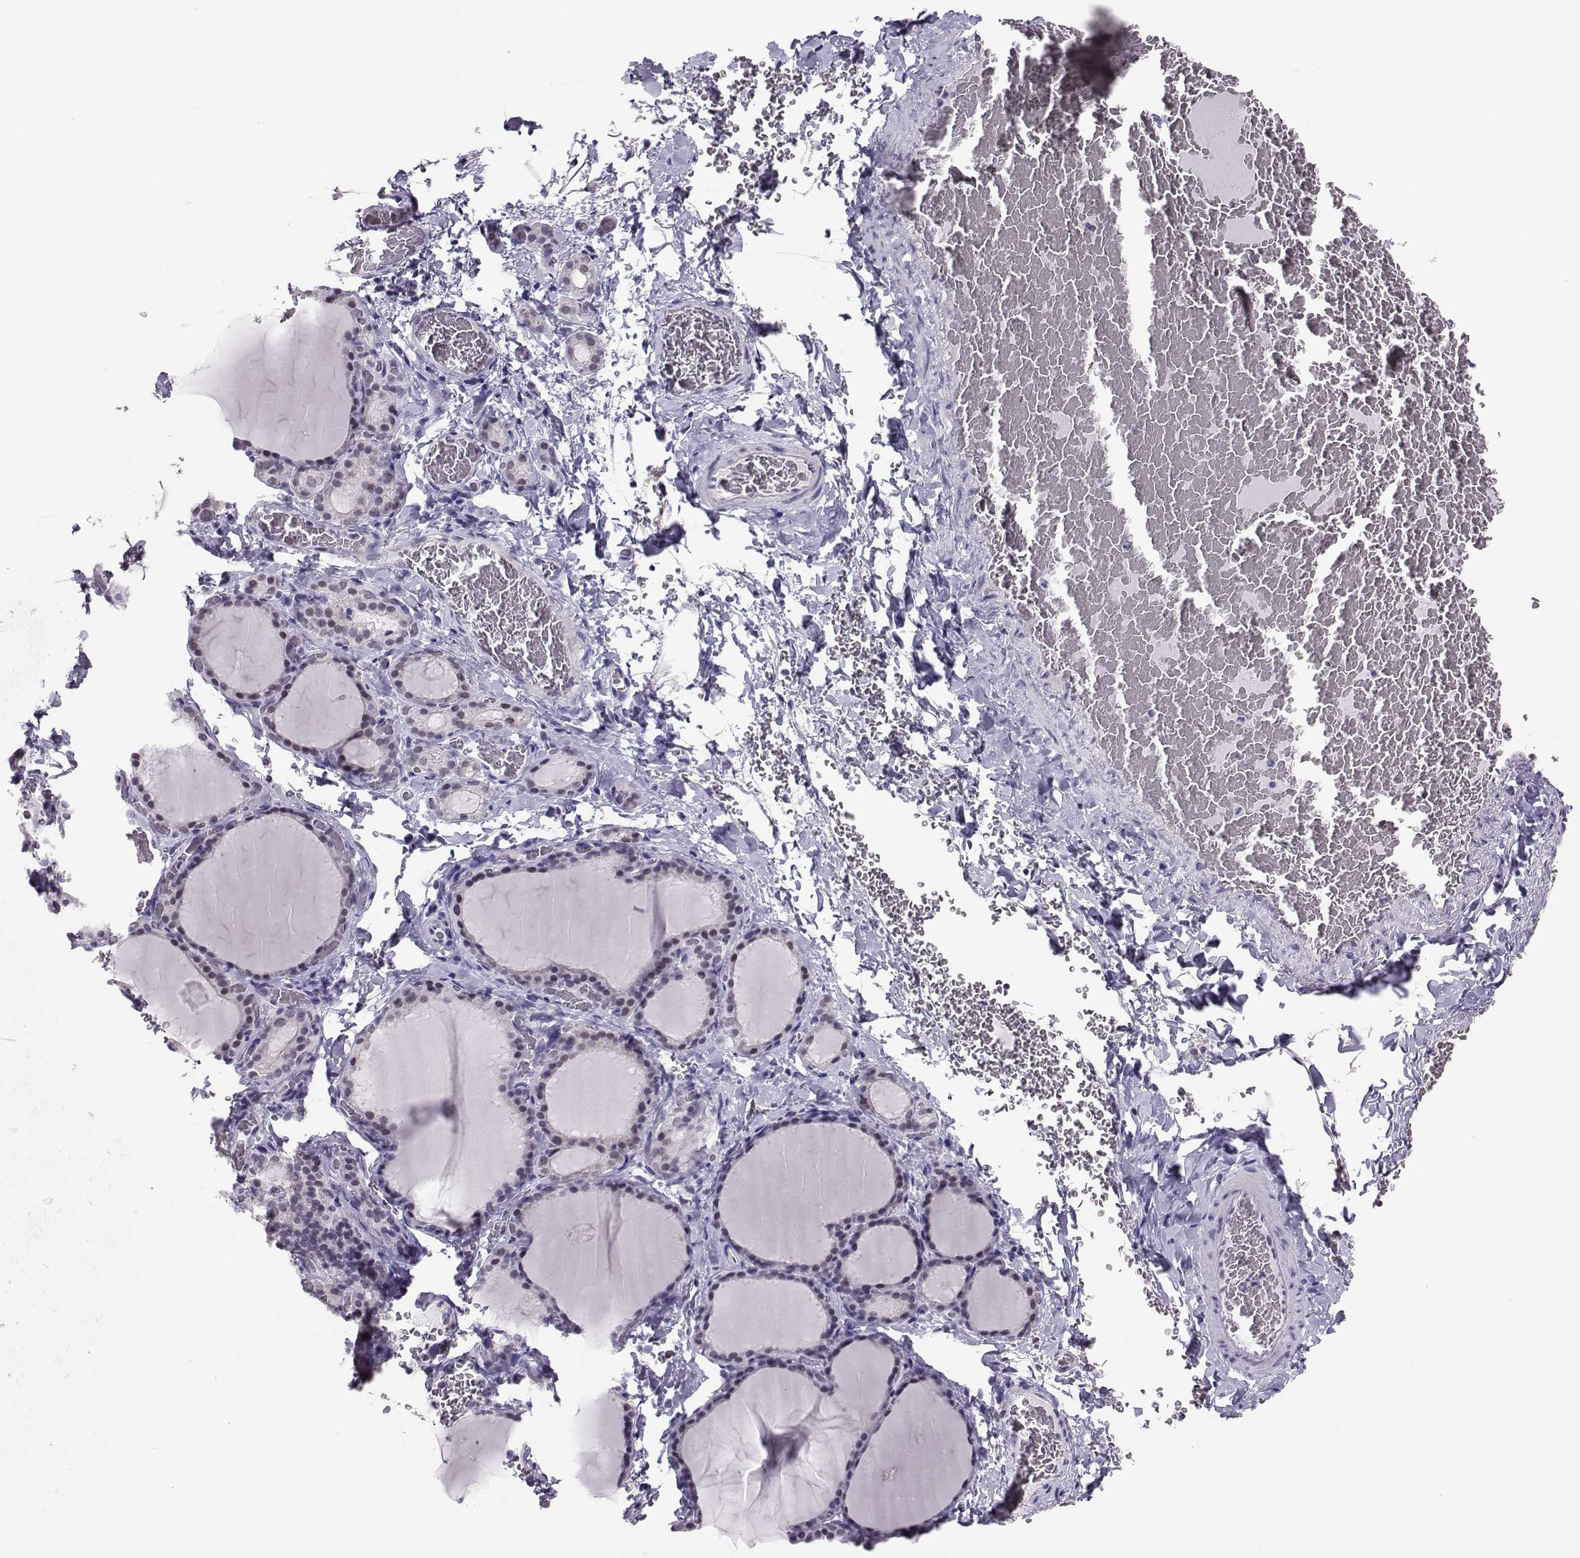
{"staining": {"intensity": "negative", "quantity": "none", "location": "none"}, "tissue": "thyroid gland", "cell_type": "Glandular cells", "image_type": "normal", "snomed": [{"axis": "morphology", "description": "Normal tissue, NOS"}, {"axis": "morphology", "description": "Hyperplasia, NOS"}, {"axis": "topography", "description": "Thyroid gland"}], "caption": "IHC of benign human thyroid gland reveals no positivity in glandular cells.", "gene": "DNAAF1", "patient": {"sex": "female", "age": 27}}